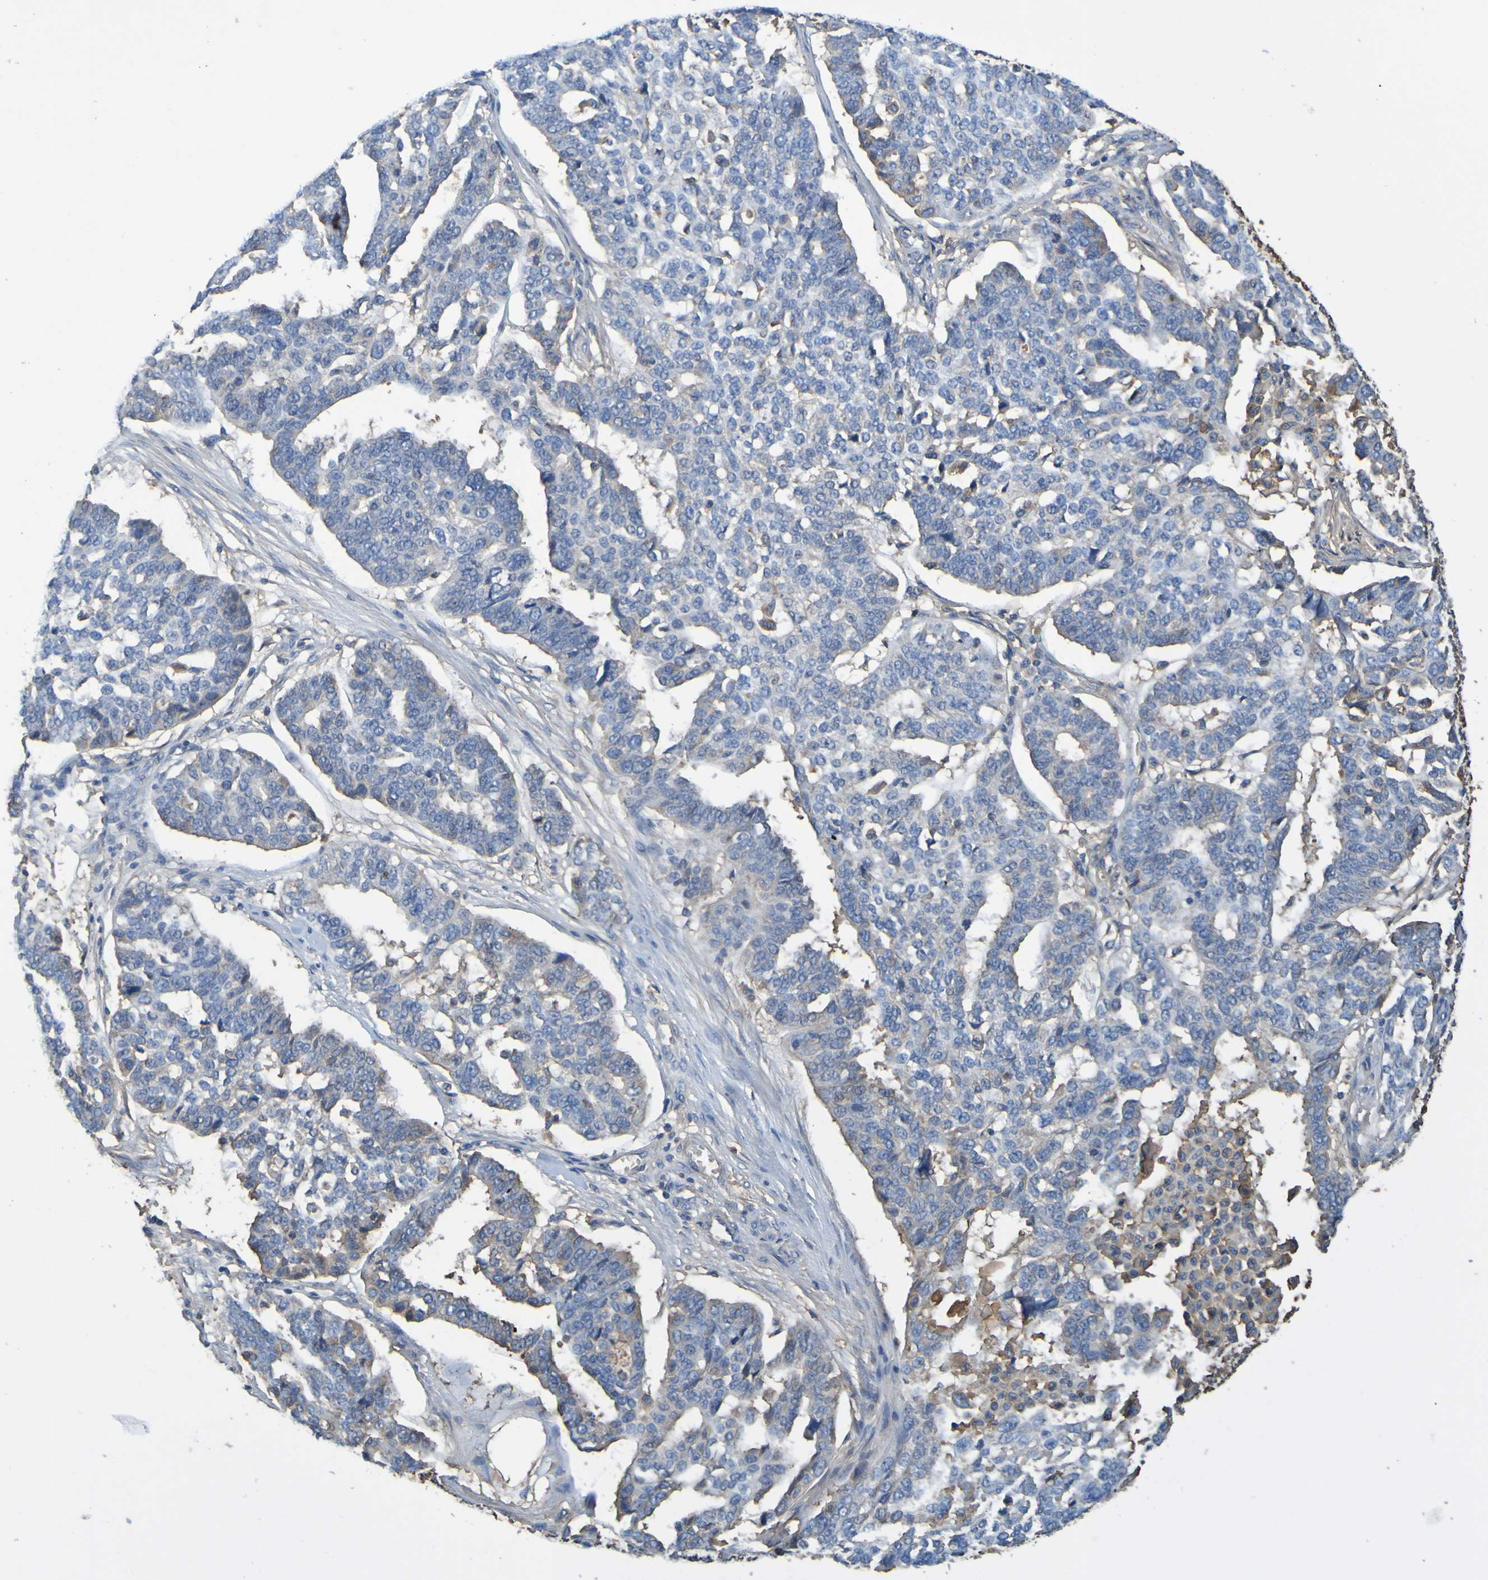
{"staining": {"intensity": "negative", "quantity": "none", "location": "none"}, "tissue": "ovarian cancer", "cell_type": "Tumor cells", "image_type": "cancer", "snomed": [{"axis": "morphology", "description": "Cystadenocarcinoma, serous, NOS"}, {"axis": "topography", "description": "Ovary"}], "caption": "A micrograph of ovarian serous cystadenocarcinoma stained for a protein displays no brown staining in tumor cells.", "gene": "GAB3", "patient": {"sex": "female", "age": 59}}